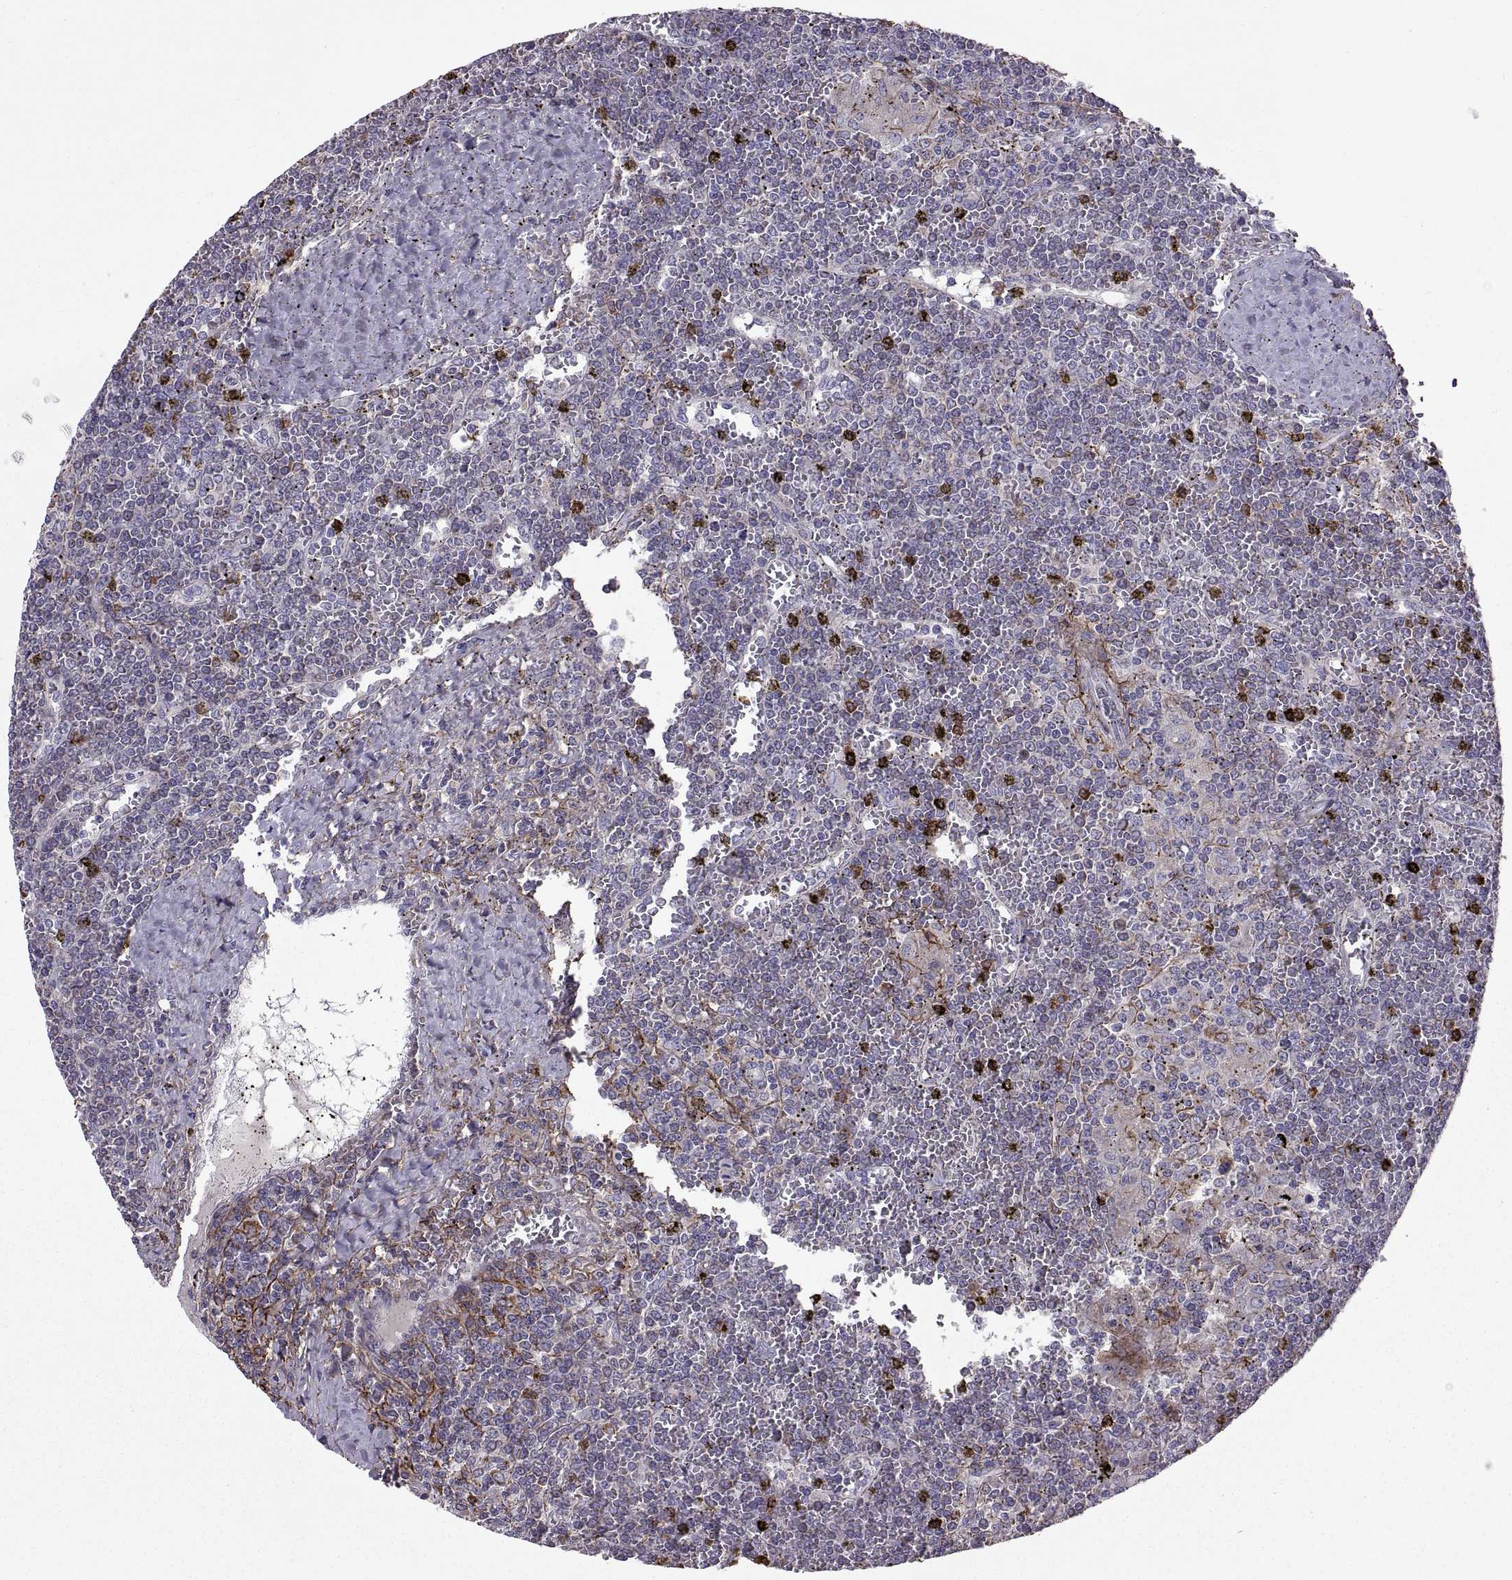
{"staining": {"intensity": "negative", "quantity": "none", "location": "none"}, "tissue": "lymphoma", "cell_type": "Tumor cells", "image_type": "cancer", "snomed": [{"axis": "morphology", "description": "Malignant lymphoma, non-Hodgkin's type, Low grade"}, {"axis": "topography", "description": "Spleen"}], "caption": "Malignant lymphoma, non-Hodgkin's type (low-grade) was stained to show a protein in brown. There is no significant positivity in tumor cells.", "gene": "EMILIN2", "patient": {"sex": "female", "age": 19}}